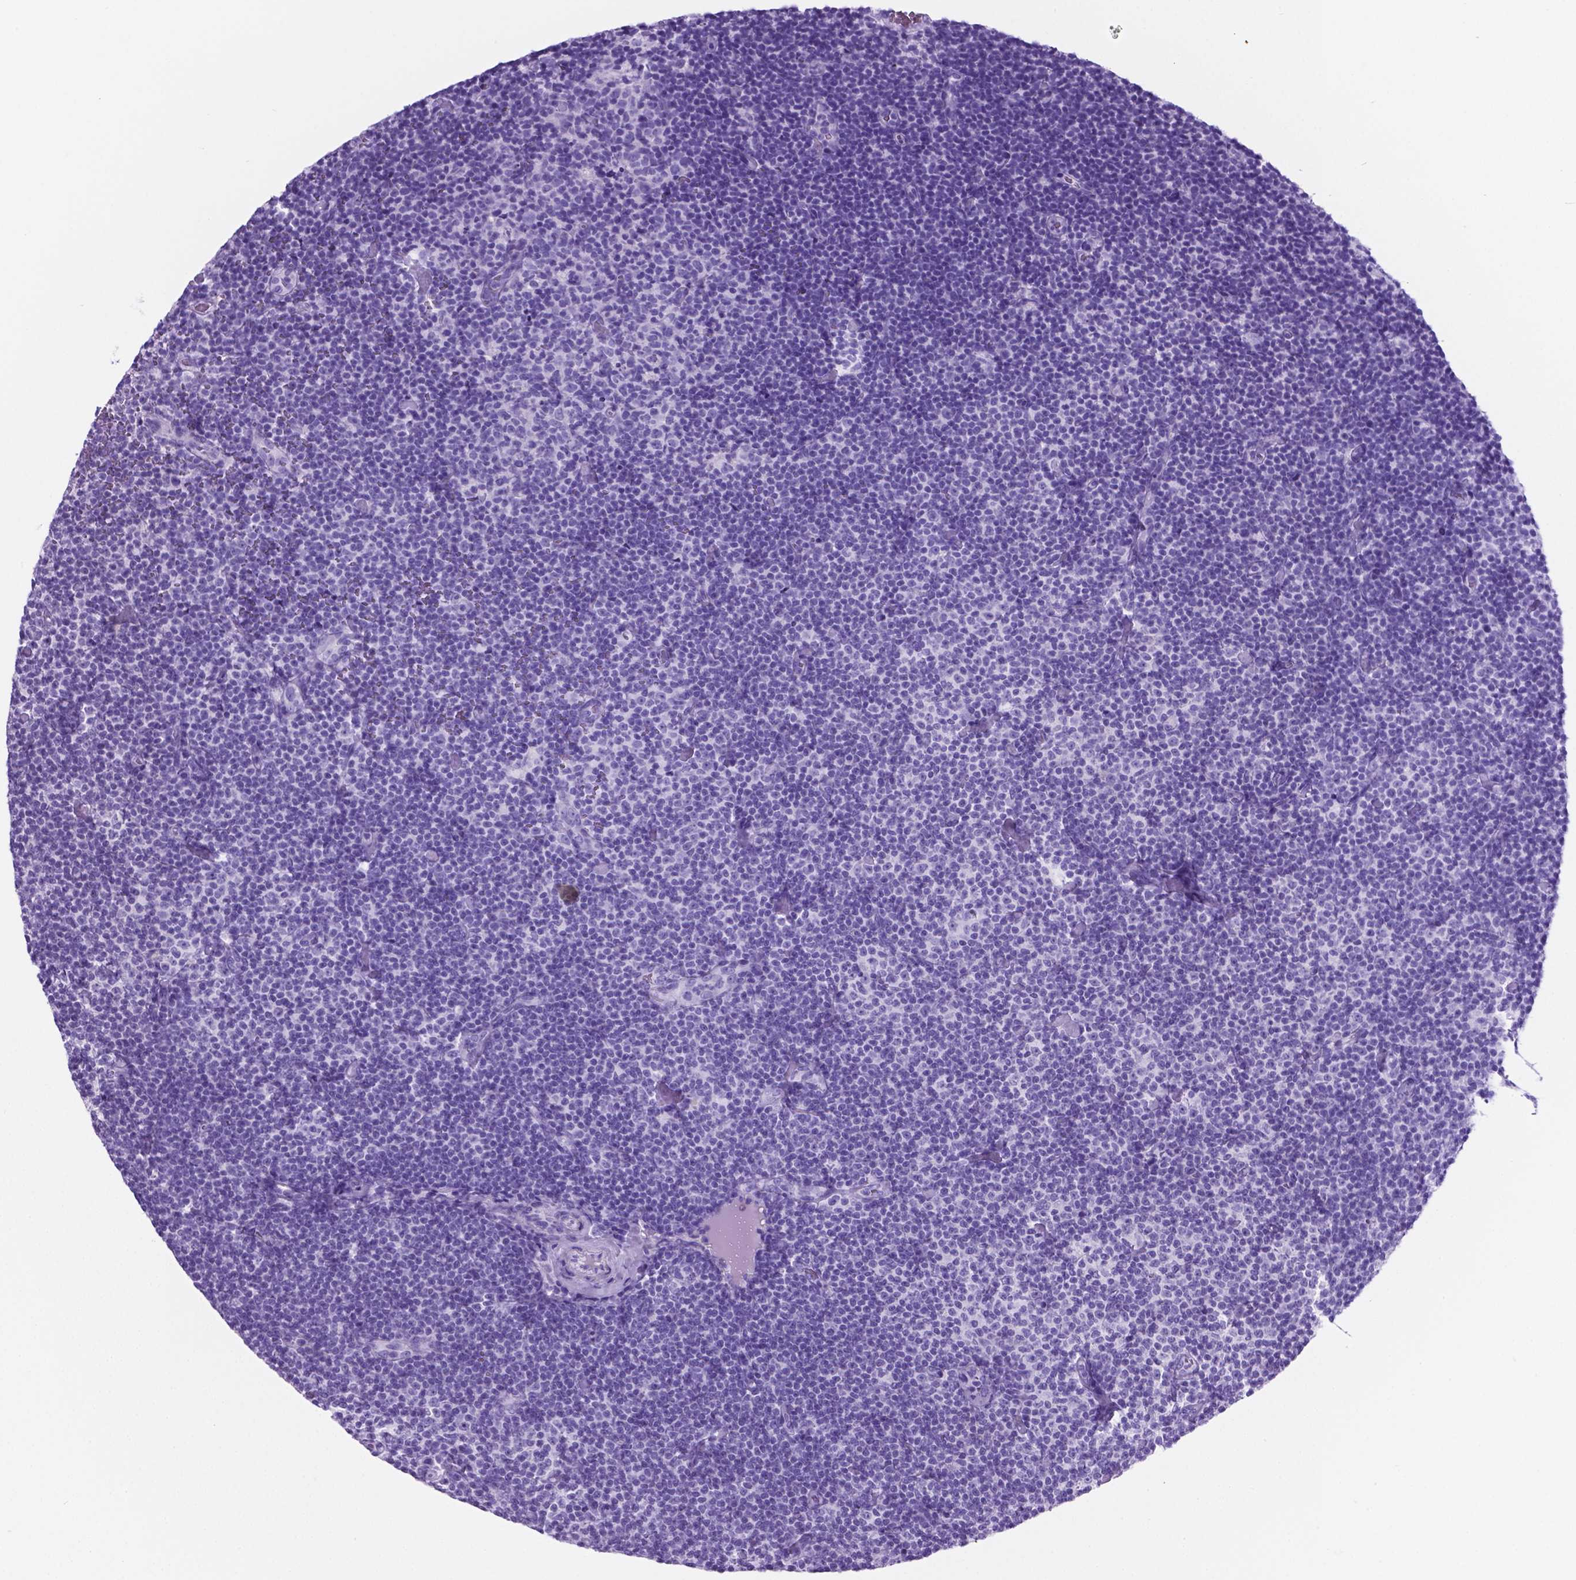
{"staining": {"intensity": "negative", "quantity": "none", "location": "none"}, "tissue": "lymphoma", "cell_type": "Tumor cells", "image_type": "cancer", "snomed": [{"axis": "morphology", "description": "Malignant lymphoma, non-Hodgkin's type, Low grade"}, {"axis": "topography", "description": "Lymph node"}], "caption": "Human low-grade malignant lymphoma, non-Hodgkin's type stained for a protein using IHC demonstrates no expression in tumor cells.", "gene": "C17orf107", "patient": {"sex": "male", "age": 81}}